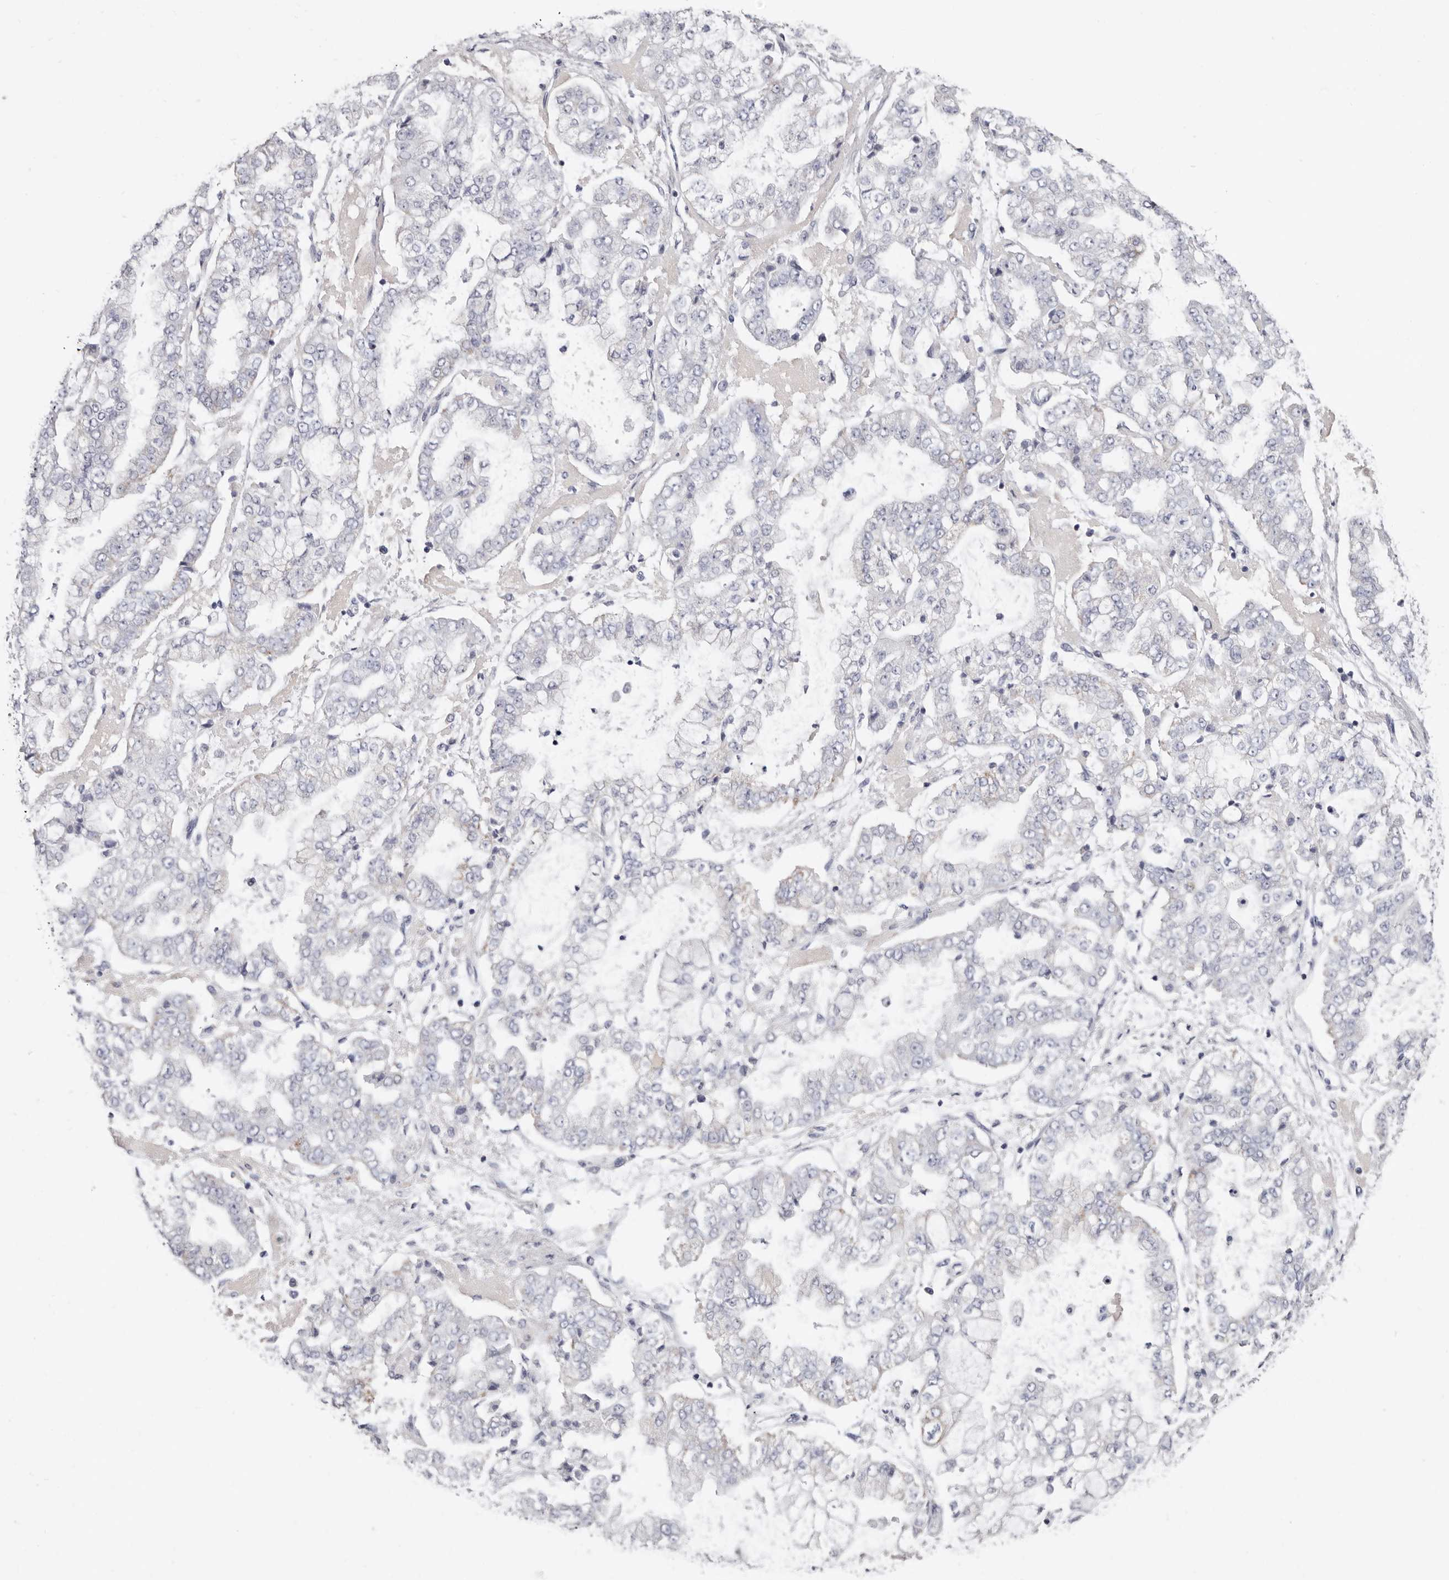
{"staining": {"intensity": "negative", "quantity": "none", "location": "none"}, "tissue": "stomach cancer", "cell_type": "Tumor cells", "image_type": "cancer", "snomed": [{"axis": "morphology", "description": "Adenocarcinoma, NOS"}, {"axis": "topography", "description": "Stomach"}], "caption": "IHC micrograph of neoplastic tissue: human stomach adenocarcinoma stained with DAB shows no significant protein positivity in tumor cells.", "gene": "RSPO2", "patient": {"sex": "male", "age": 76}}